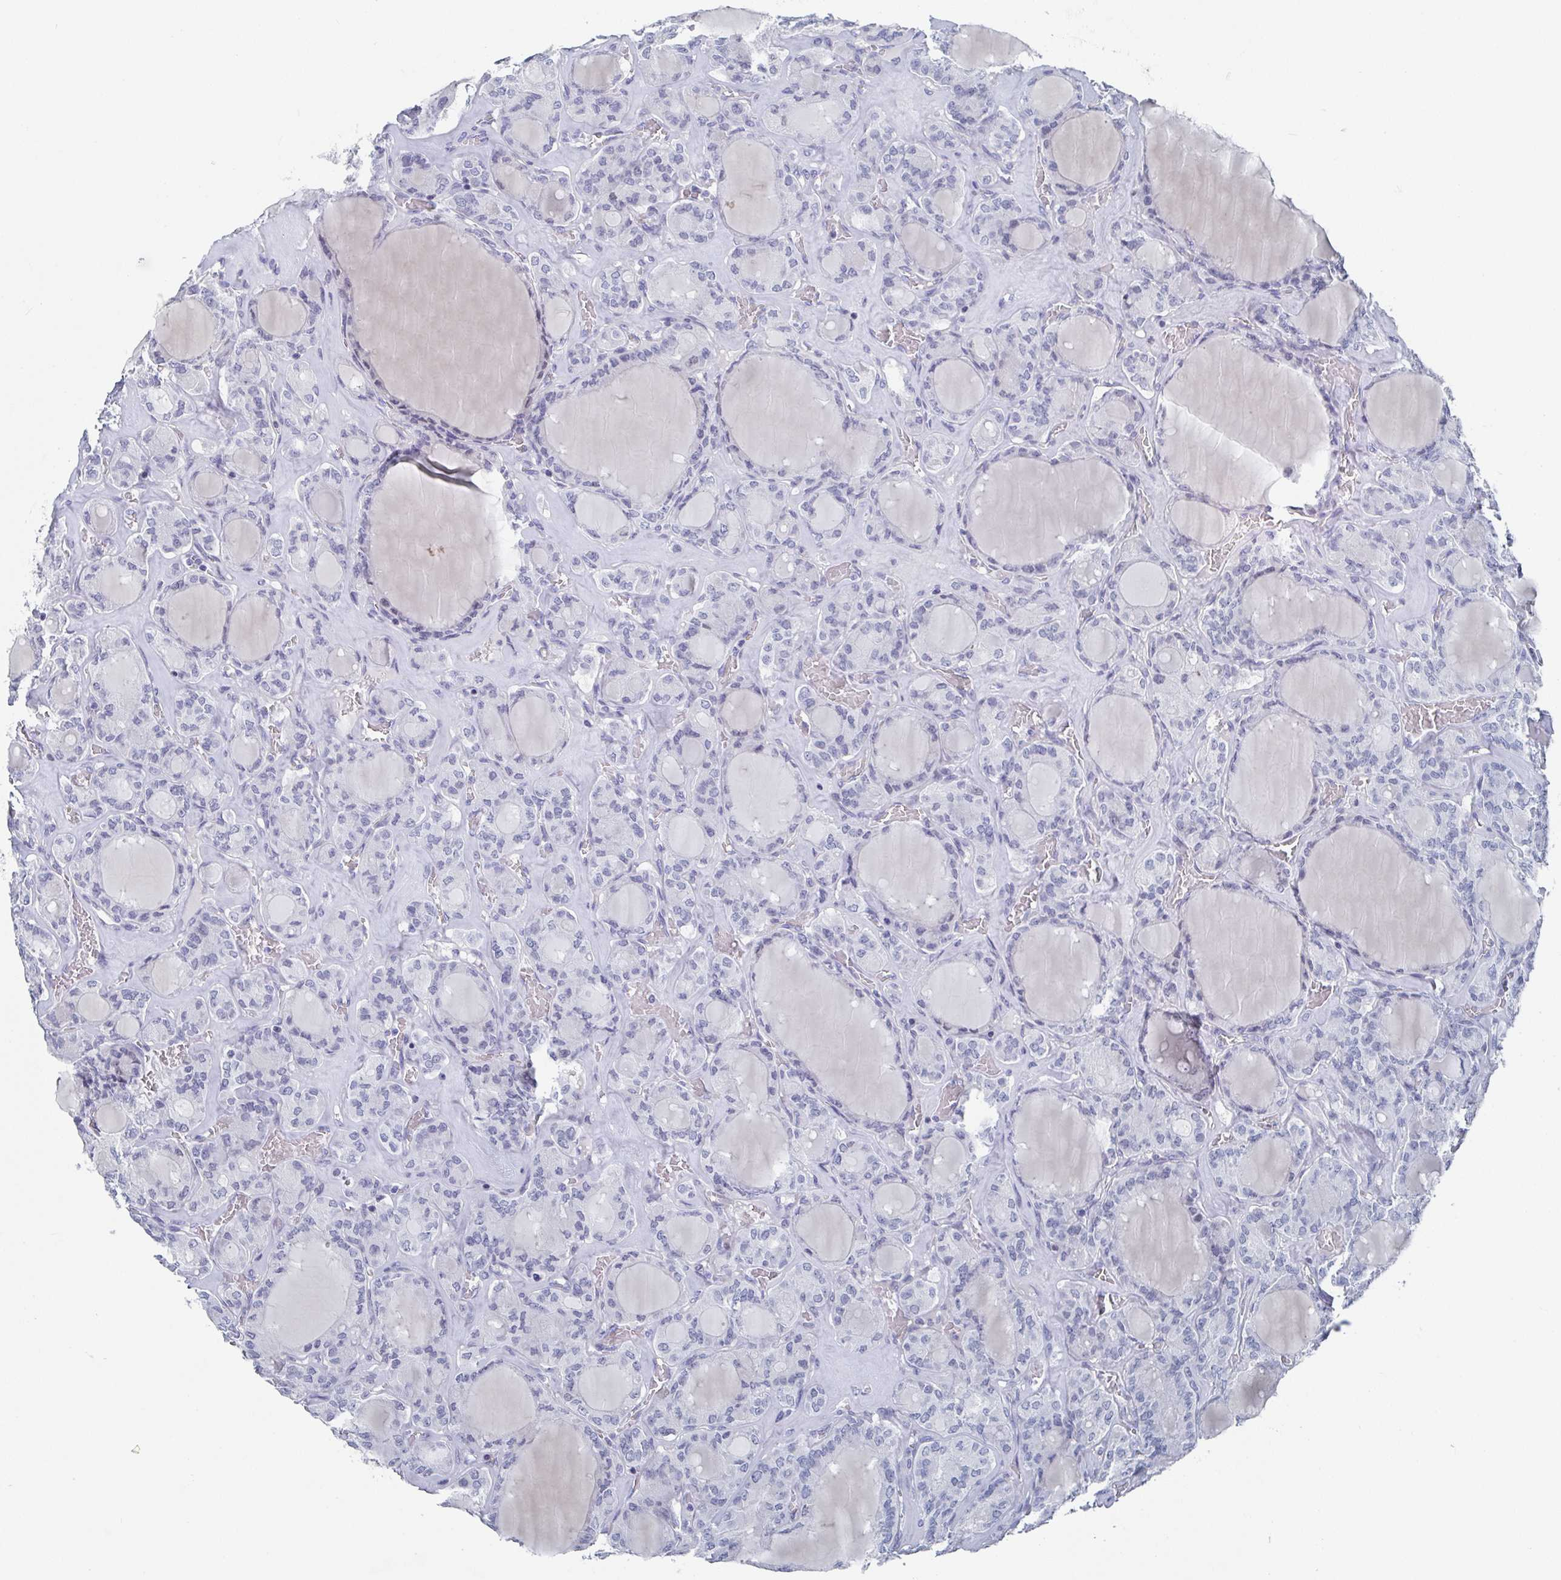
{"staining": {"intensity": "negative", "quantity": "none", "location": "none"}, "tissue": "thyroid cancer", "cell_type": "Tumor cells", "image_type": "cancer", "snomed": [{"axis": "morphology", "description": "Papillary adenocarcinoma, NOS"}, {"axis": "topography", "description": "Thyroid gland"}], "caption": "Immunohistochemical staining of human thyroid cancer (papillary adenocarcinoma) reveals no significant staining in tumor cells.", "gene": "CAMKV", "patient": {"sex": "male", "age": 87}}